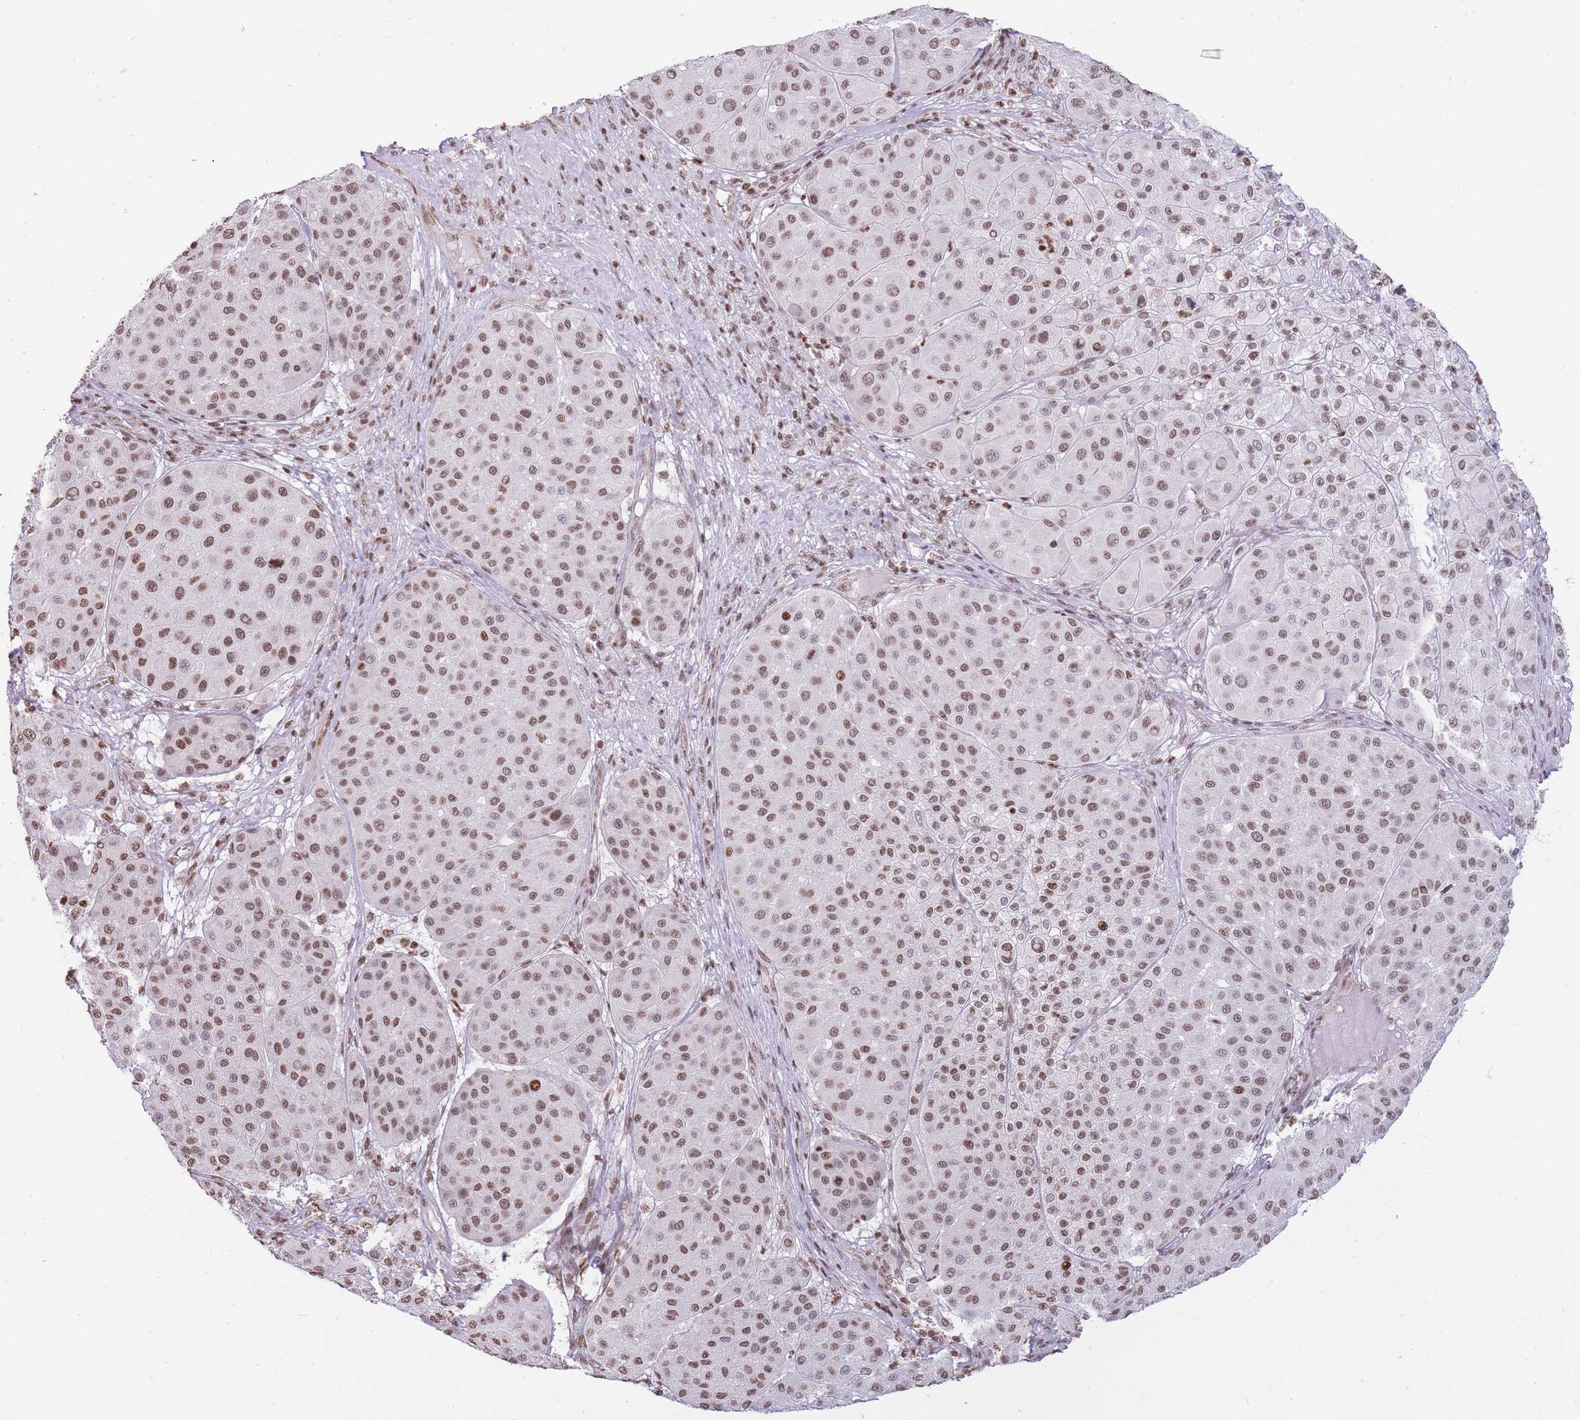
{"staining": {"intensity": "moderate", "quantity": ">75%", "location": "nuclear"}, "tissue": "melanoma", "cell_type": "Tumor cells", "image_type": "cancer", "snomed": [{"axis": "morphology", "description": "Malignant melanoma, Metastatic site"}, {"axis": "topography", "description": "Smooth muscle"}], "caption": "Immunohistochemical staining of melanoma reveals medium levels of moderate nuclear protein expression in about >75% of tumor cells.", "gene": "SHISAL1", "patient": {"sex": "male", "age": 41}}